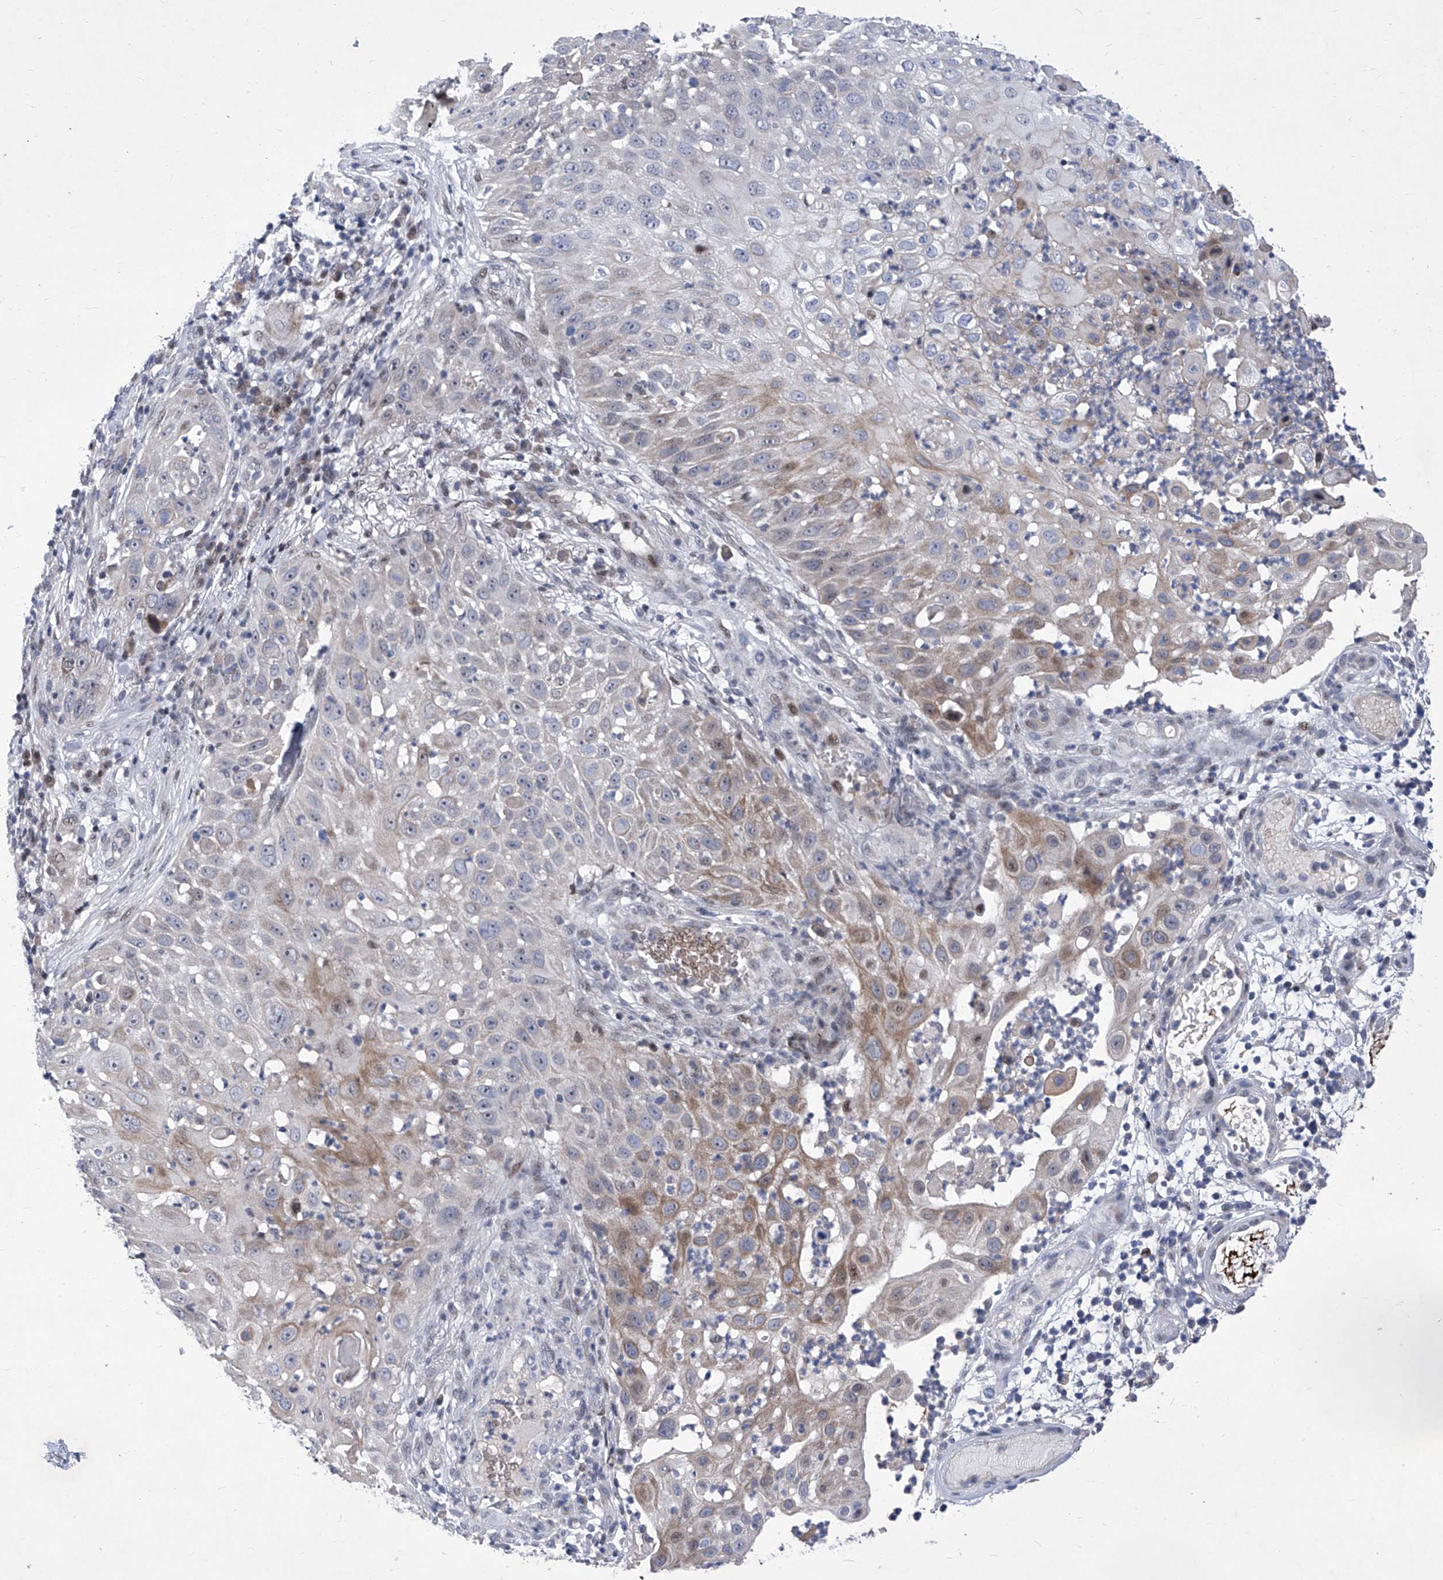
{"staining": {"intensity": "moderate", "quantity": "<25%", "location": "cytoplasmic/membranous"}, "tissue": "skin cancer", "cell_type": "Tumor cells", "image_type": "cancer", "snomed": [{"axis": "morphology", "description": "Squamous cell carcinoma, NOS"}, {"axis": "topography", "description": "Skin"}], "caption": "Skin squamous cell carcinoma stained with DAB immunohistochemistry (IHC) displays low levels of moderate cytoplasmic/membranous positivity in approximately <25% of tumor cells.", "gene": "NUFIP1", "patient": {"sex": "female", "age": 44}}